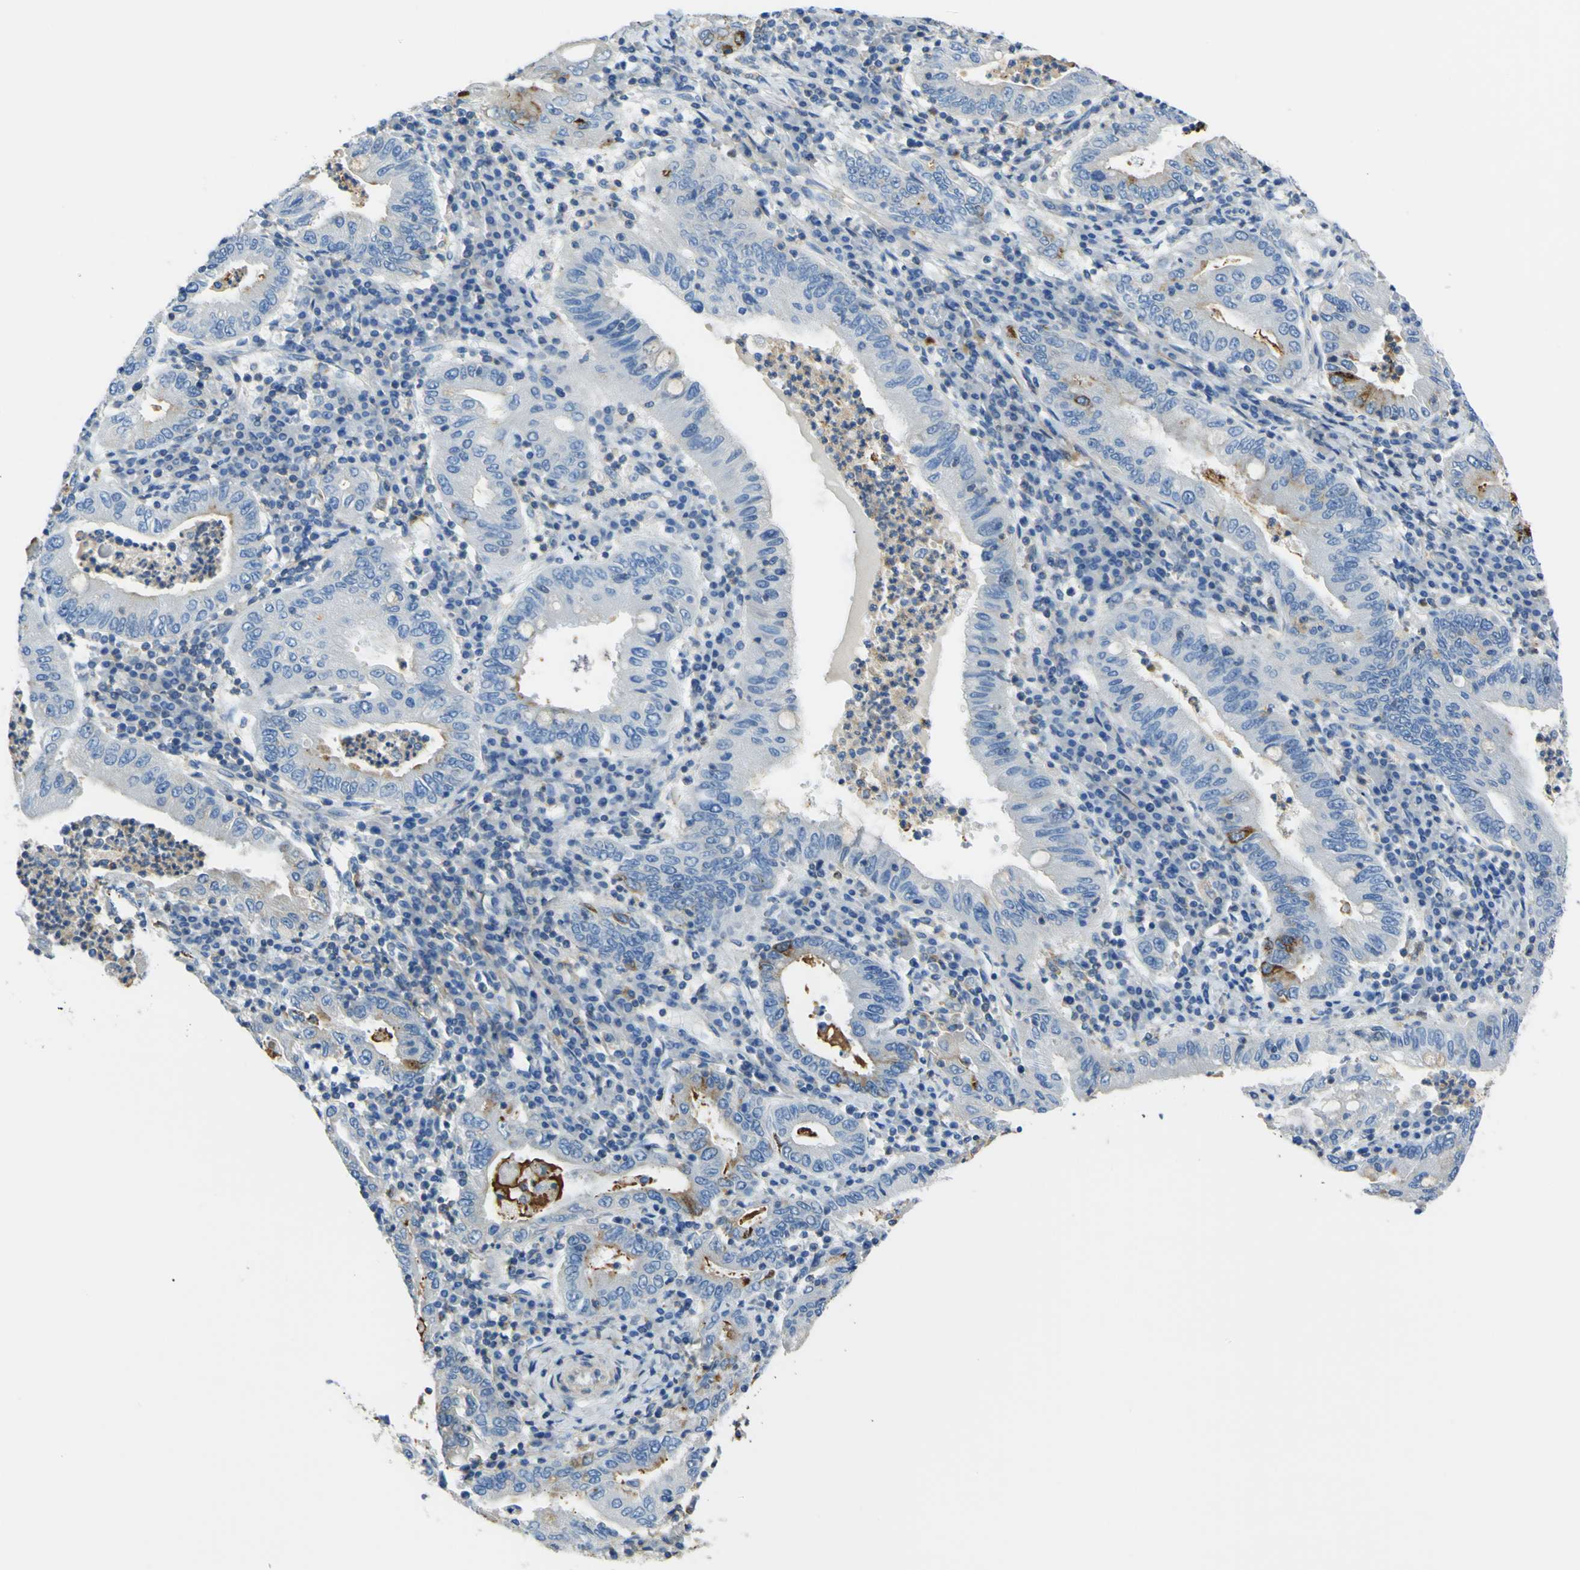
{"staining": {"intensity": "moderate", "quantity": "<25%", "location": "cytoplasmic/membranous"}, "tissue": "stomach cancer", "cell_type": "Tumor cells", "image_type": "cancer", "snomed": [{"axis": "morphology", "description": "Normal tissue, NOS"}, {"axis": "morphology", "description": "Adenocarcinoma, NOS"}, {"axis": "topography", "description": "Esophagus"}, {"axis": "topography", "description": "Stomach, upper"}, {"axis": "topography", "description": "Peripheral nerve tissue"}], "caption": "This is an image of immunohistochemistry (IHC) staining of stomach adenocarcinoma, which shows moderate expression in the cytoplasmic/membranous of tumor cells.", "gene": "OGN", "patient": {"sex": "male", "age": 62}}